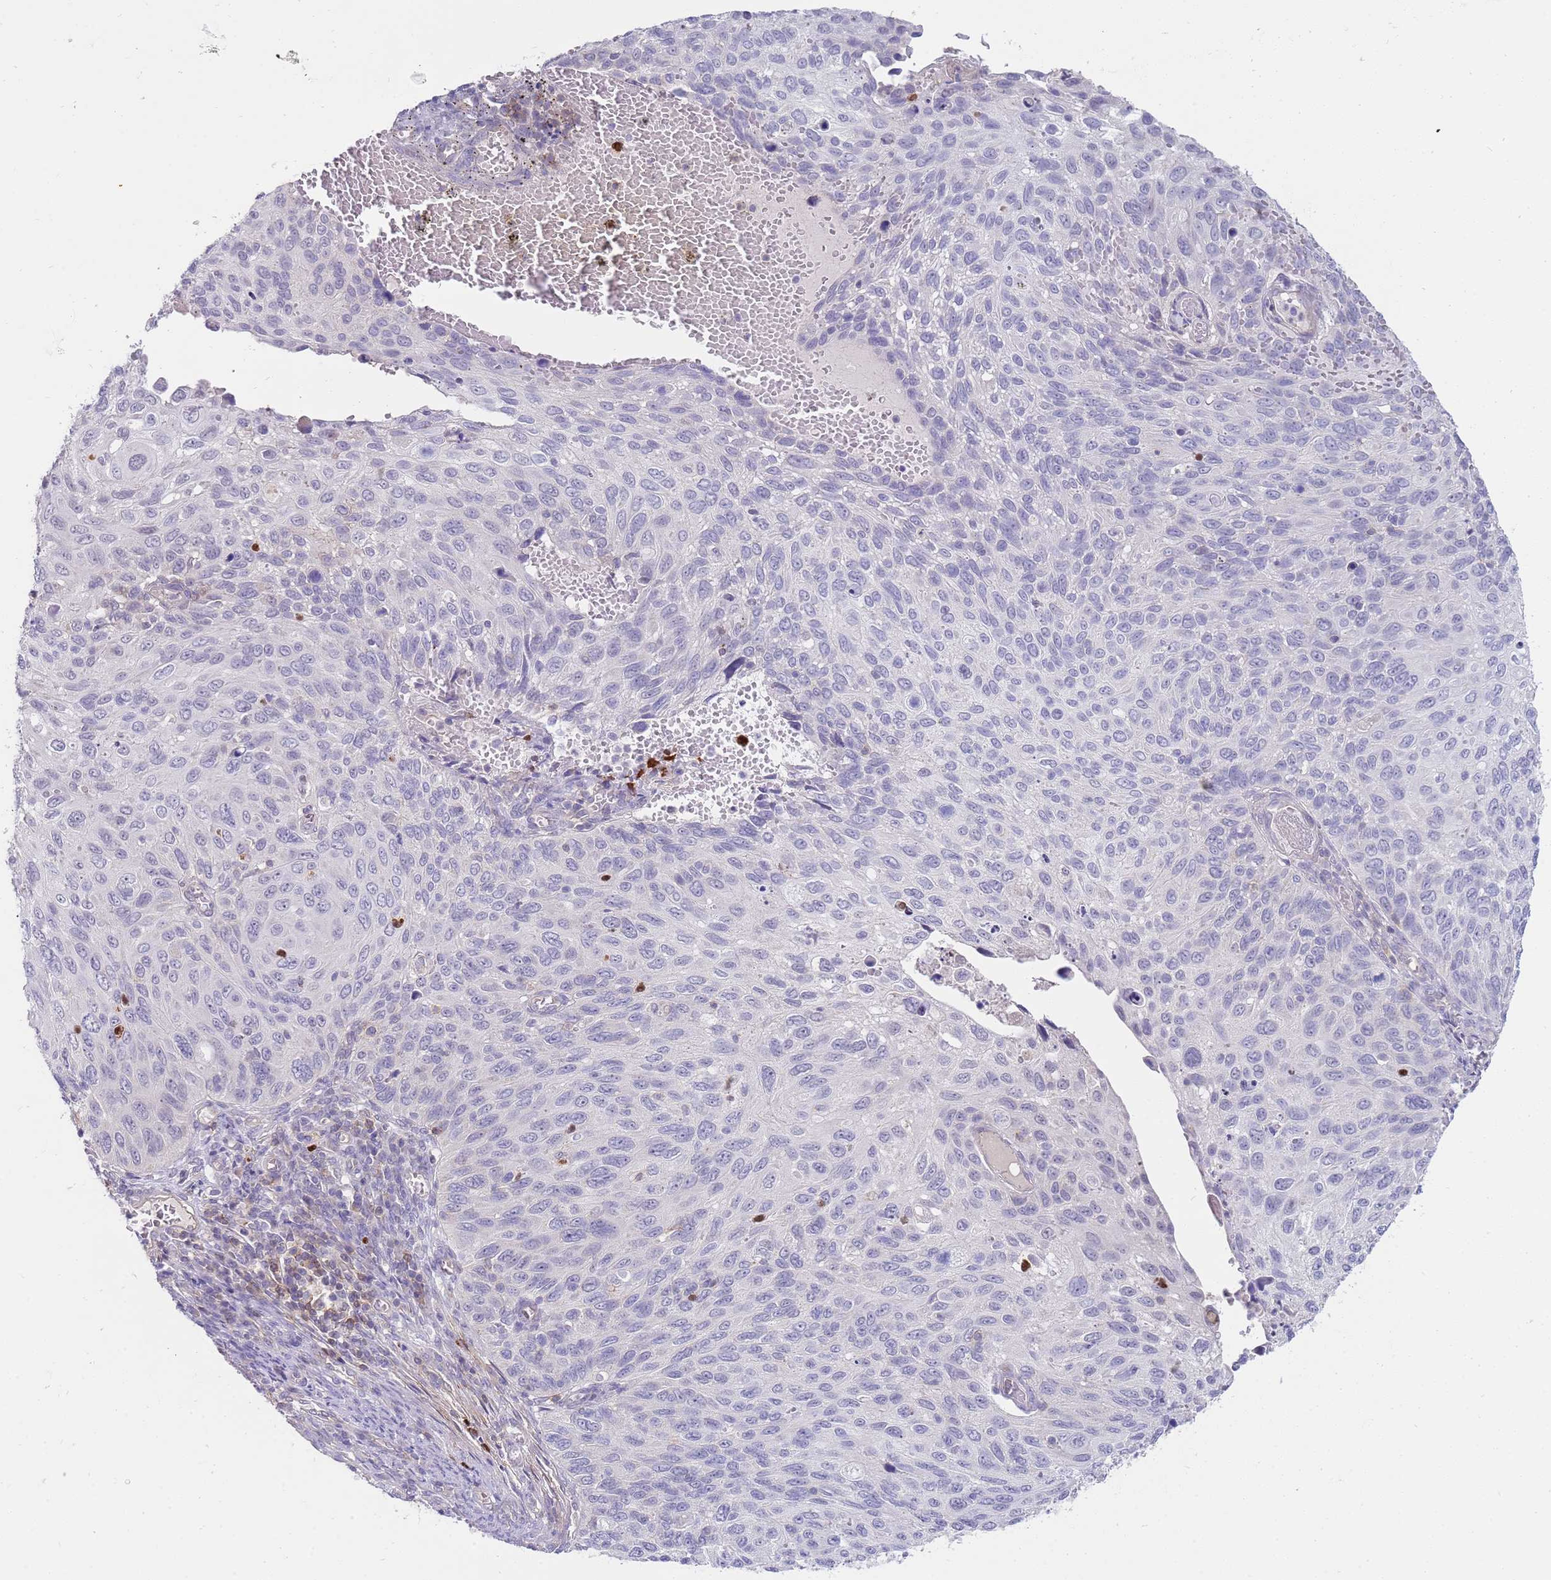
{"staining": {"intensity": "negative", "quantity": "none", "location": "none"}, "tissue": "cervical cancer", "cell_type": "Tumor cells", "image_type": "cancer", "snomed": [{"axis": "morphology", "description": "Squamous cell carcinoma, NOS"}, {"axis": "topography", "description": "Cervix"}], "caption": "Immunohistochemistry photomicrograph of neoplastic tissue: cervical cancer stained with DAB shows no significant protein staining in tumor cells. (Immunohistochemistry (ihc), brightfield microscopy, high magnification).", "gene": "STK25", "patient": {"sex": "female", "age": 70}}